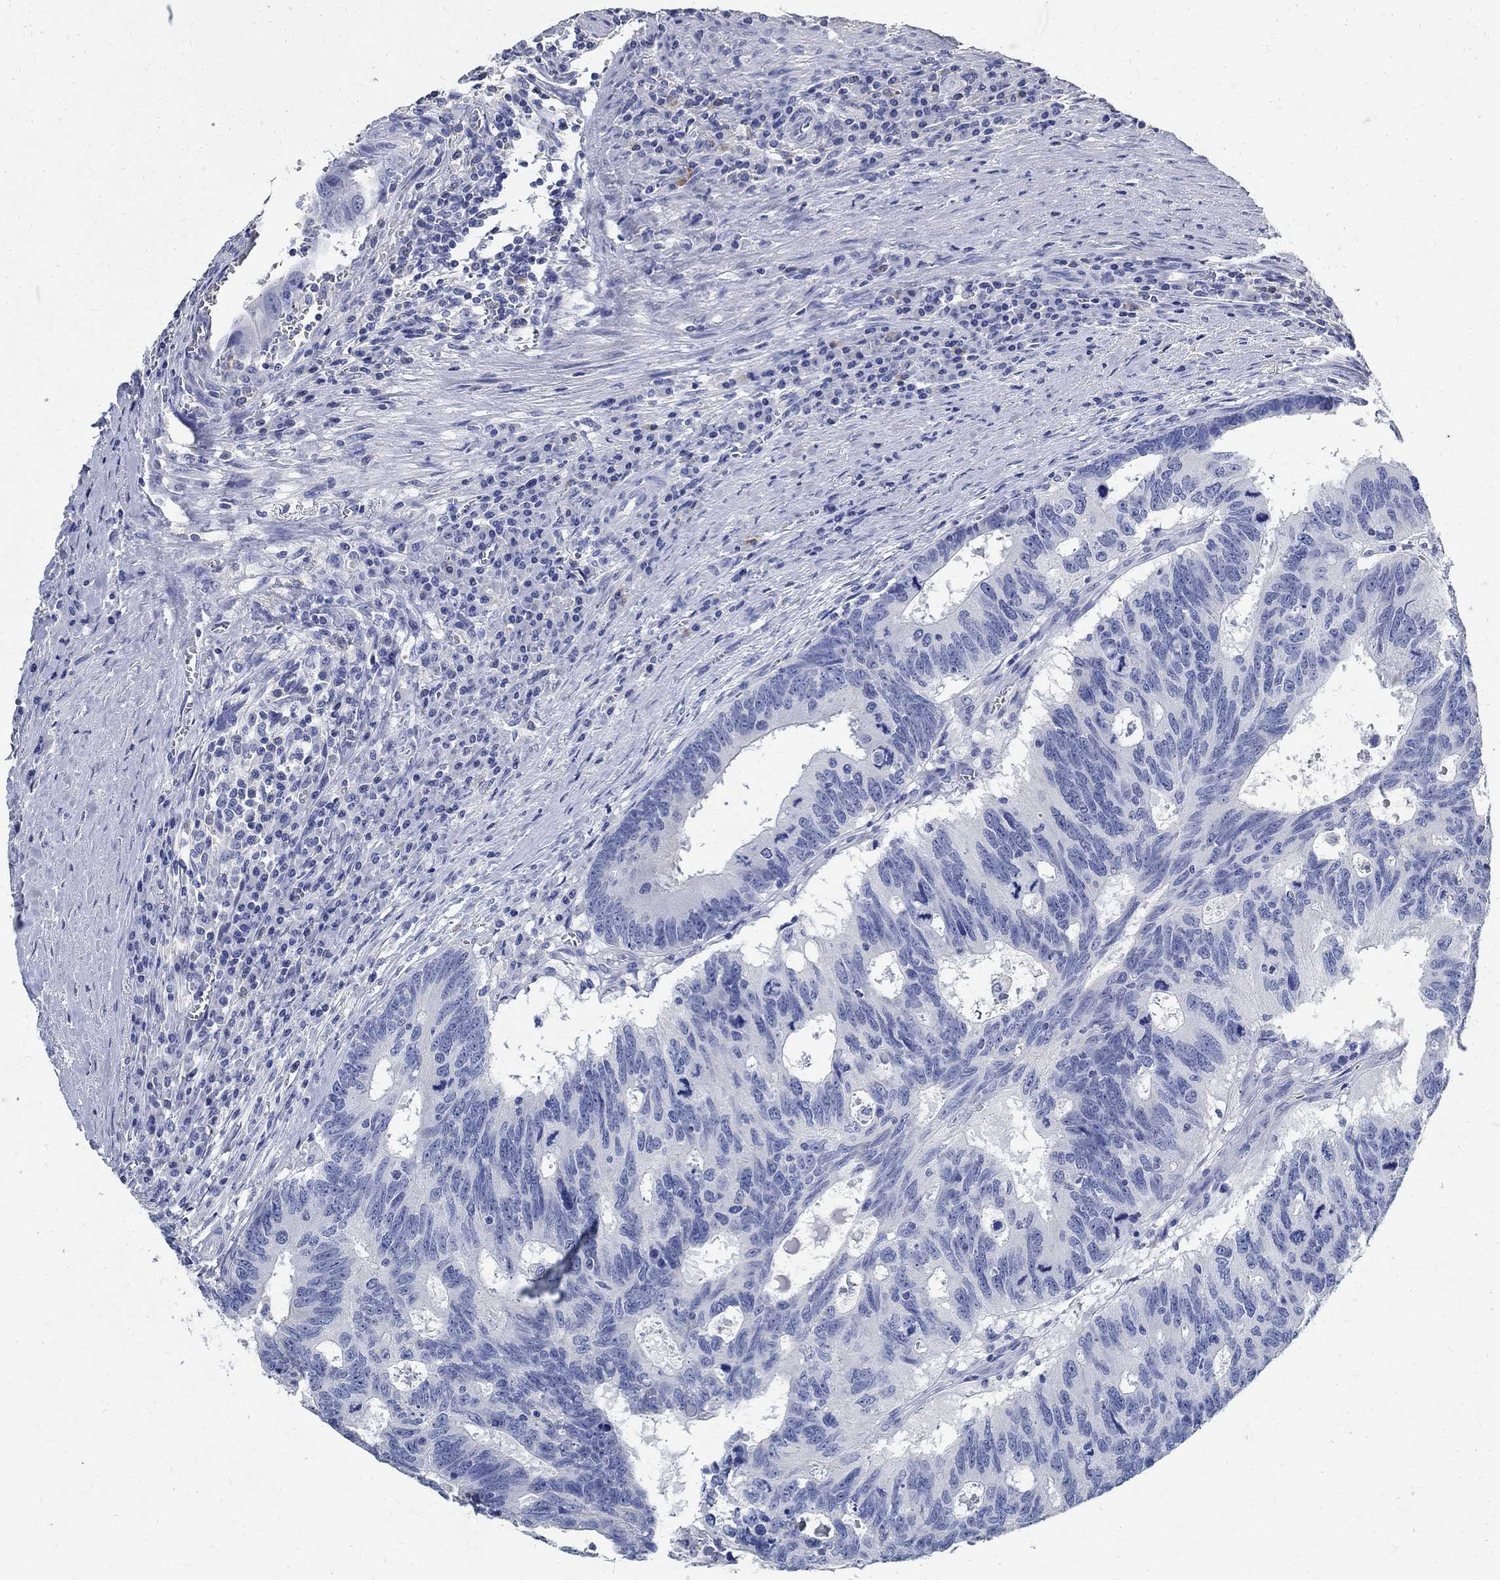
{"staining": {"intensity": "negative", "quantity": "none", "location": "none"}, "tissue": "colorectal cancer", "cell_type": "Tumor cells", "image_type": "cancer", "snomed": [{"axis": "morphology", "description": "Adenocarcinoma, NOS"}, {"axis": "topography", "description": "Colon"}], "caption": "DAB immunohistochemical staining of human colorectal cancer demonstrates no significant staining in tumor cells.", "gene": "PRX", "patient": {"sex": "female", "age": 77}}